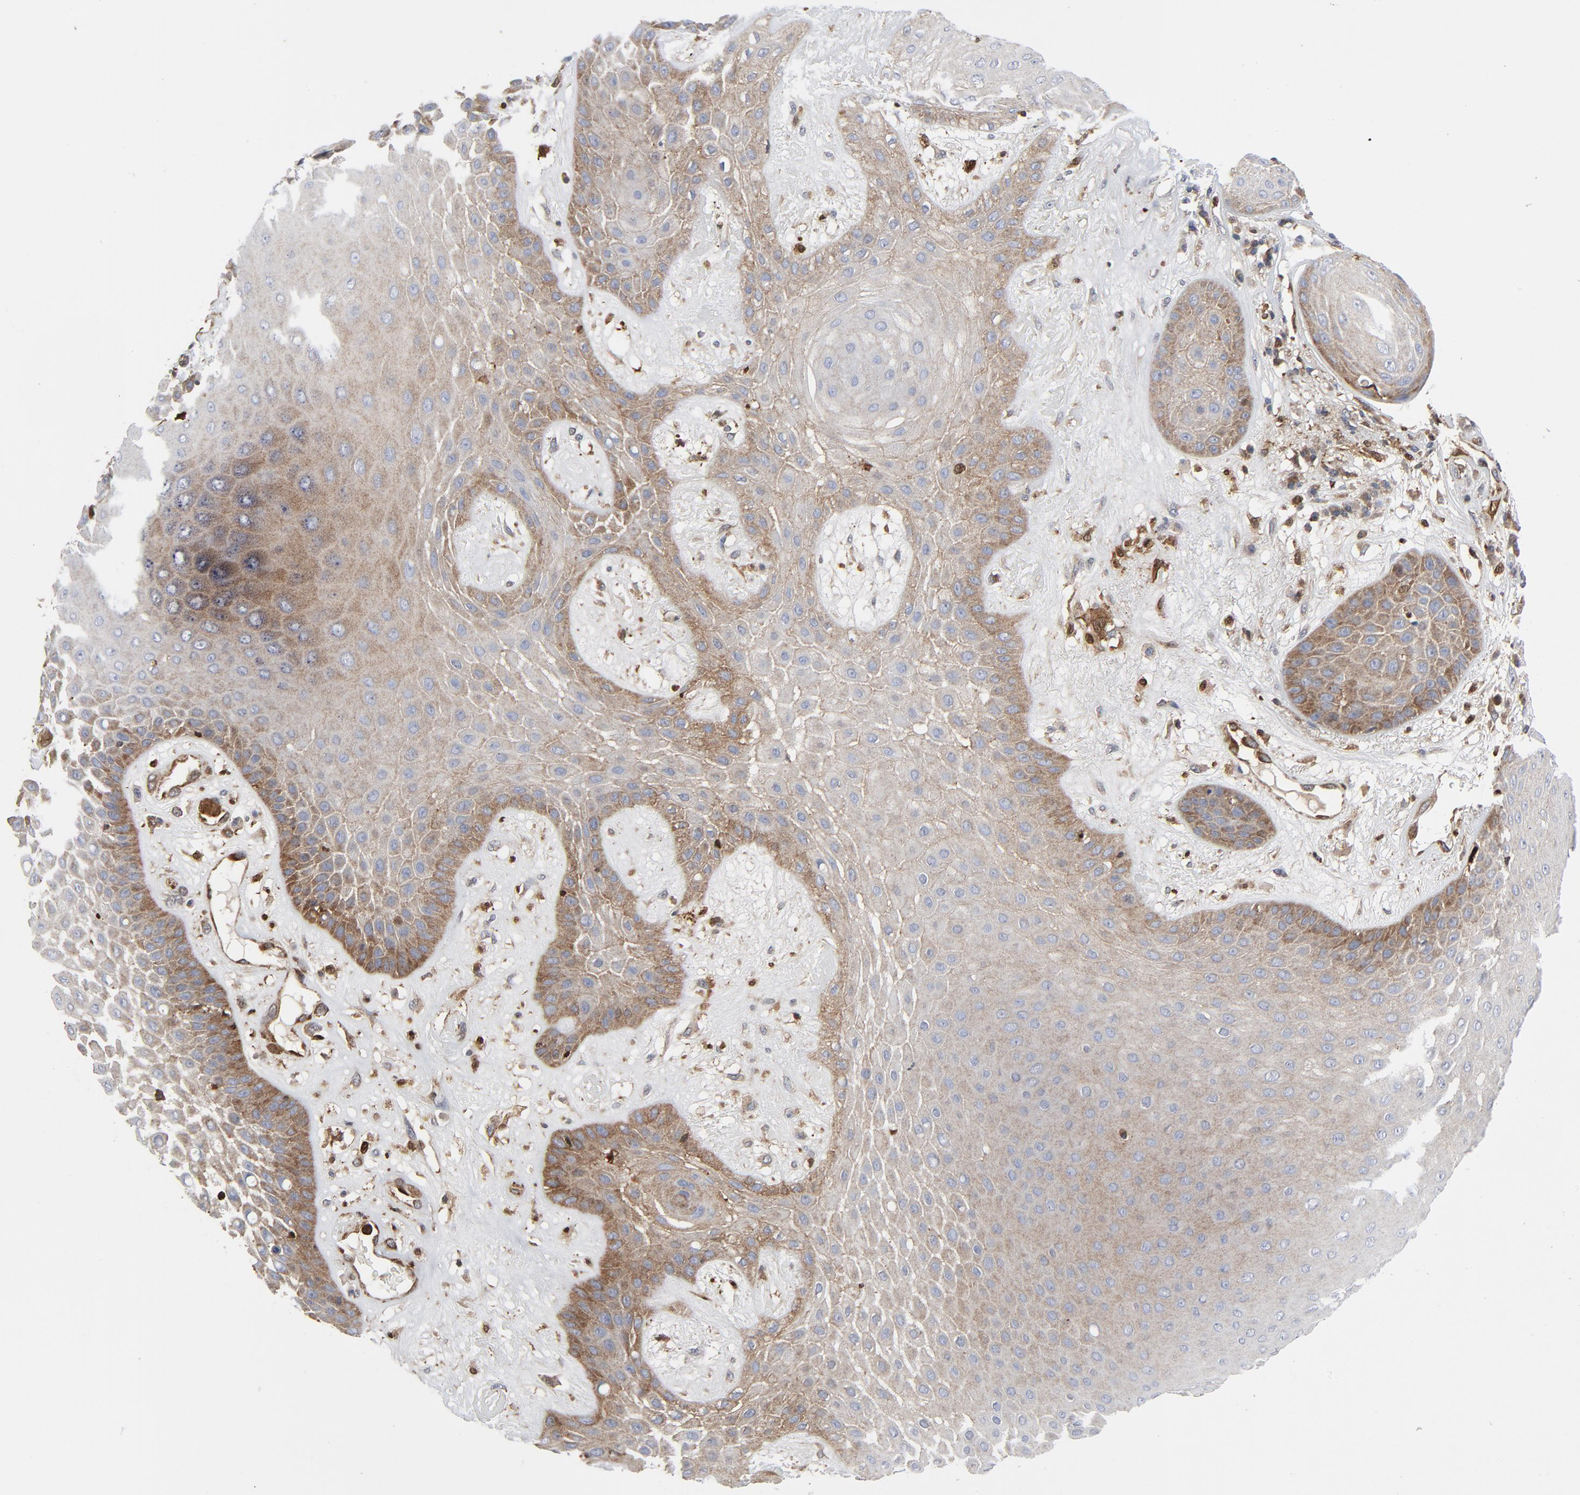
{"staining": {"intensity": "moderate", "quantity": ">75%", "location": "cytoplasmic/membranous"}, "tissue": "skin cancer", "cell_type": "Tumor cells", "image_type": "cancer", "snomed": [{"axis": "morphology", "description": "Squamous cell carcinoma, NOS"}, {"axis": "topography", "description": "Skin"}], "caption": "Immunohistochemistry (IHC) photomicrograph of human skin cancer stained for a protein (brown), which shows medium levels of moderate cytoplasmic/membranous positivity in approximately >75% of tumor cells.", "gene": "YES1", "patient": {"sex": "male", "age": 65}}